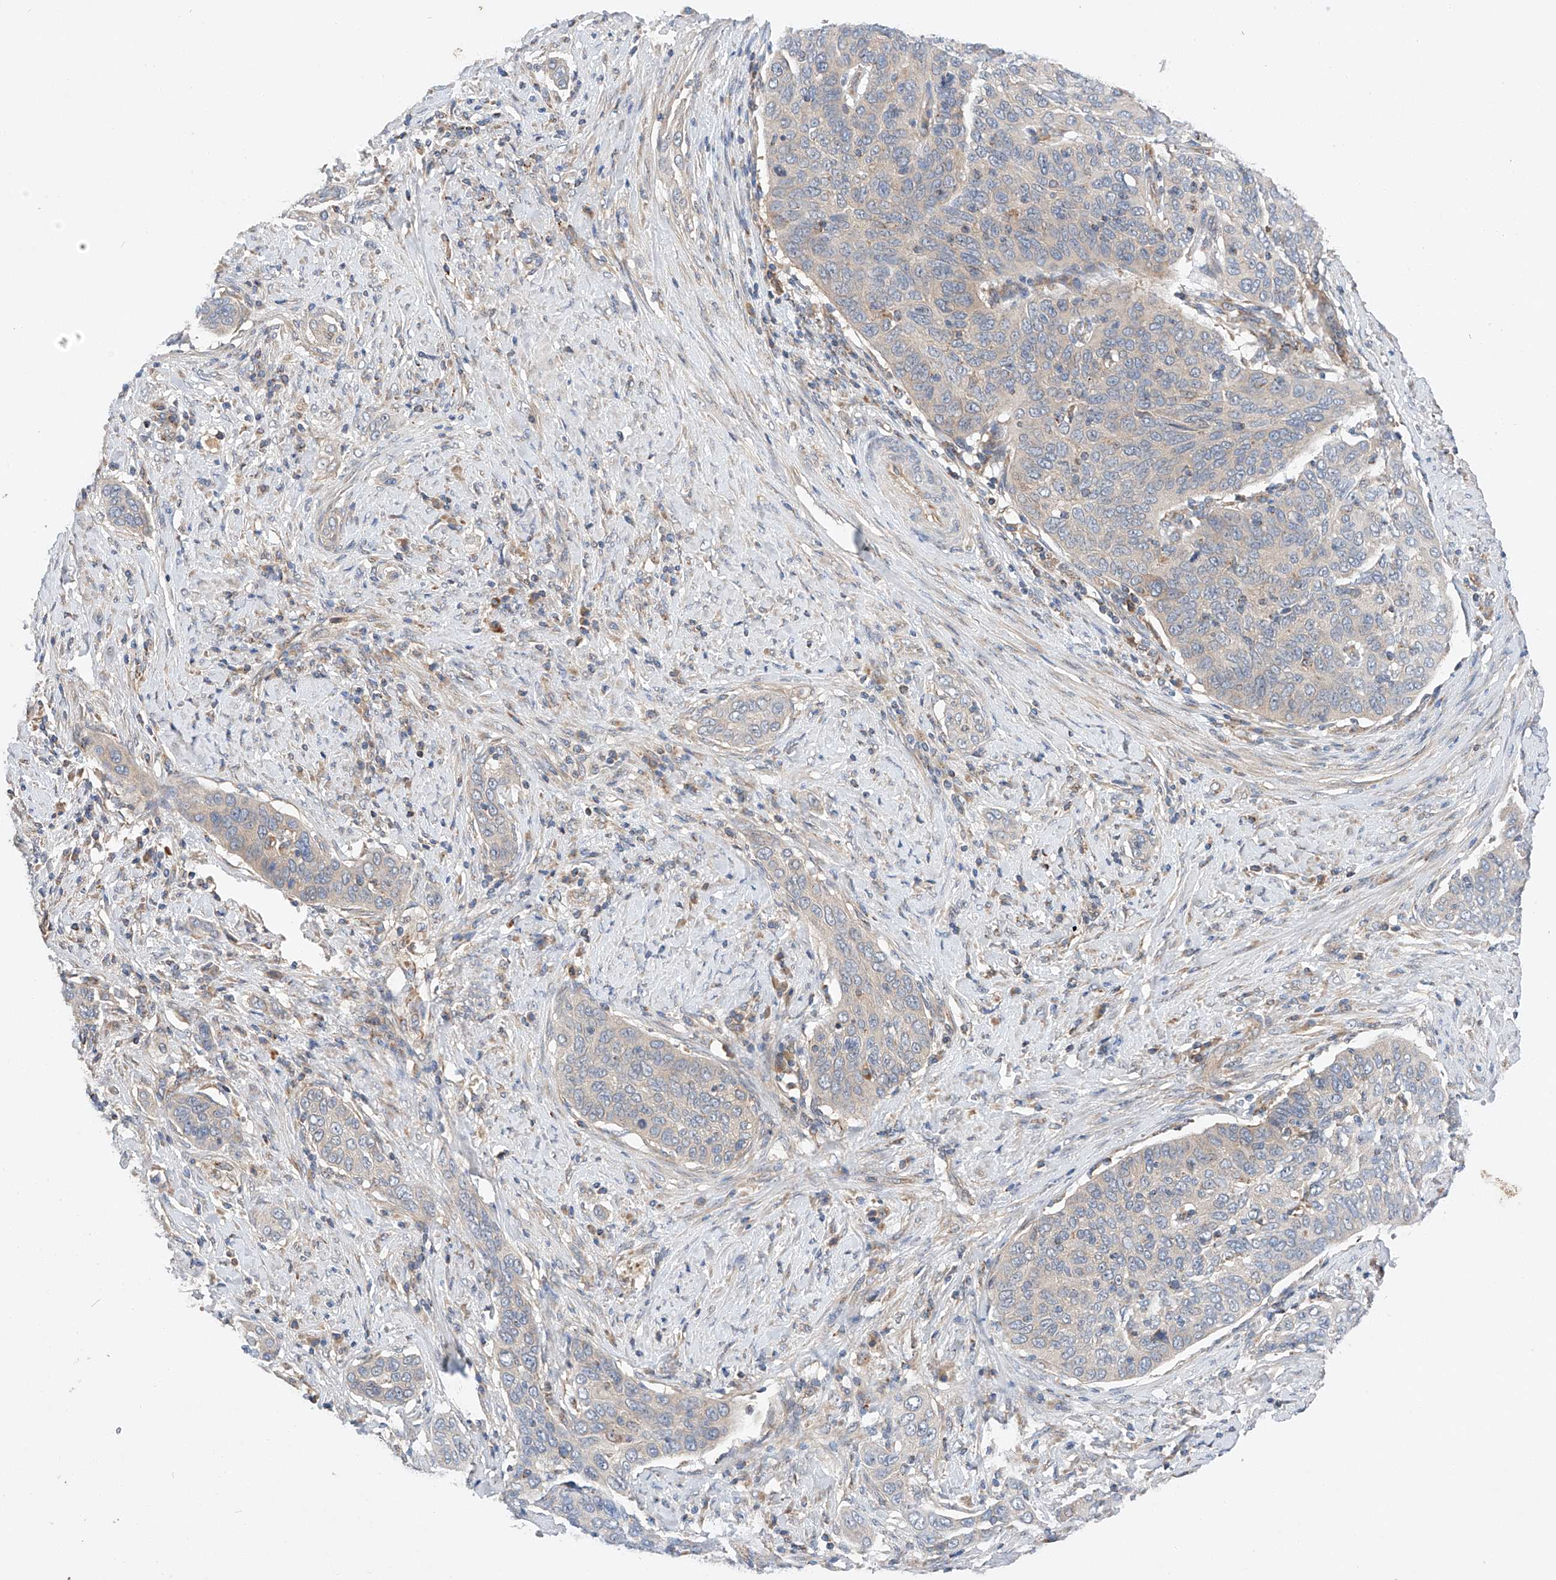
{"staining": {"intensity": "negative", "quantity": "none", "location": "none"}, "tissue": "cervical cancer", "cell_type": "Tumor cells", "image_type": "cancer", "snomed": [{"axis": "morphology", "description": "Squamous cell carcinoma, NOS"}, {"axis": "topography", "description": "Cervix"}], "caption": "High power microscopy histopathology image of an immunohistochemistry (IHC) micrograph of cervical squamous cell carcinoma, revealing no significant positivity in tumor cells. (Brightfield microscopy of DAB immunohistochemistry (IHC) at high magnification).", "gene": "RUSC1", "patient": {"sex": "female", "age": 60}}